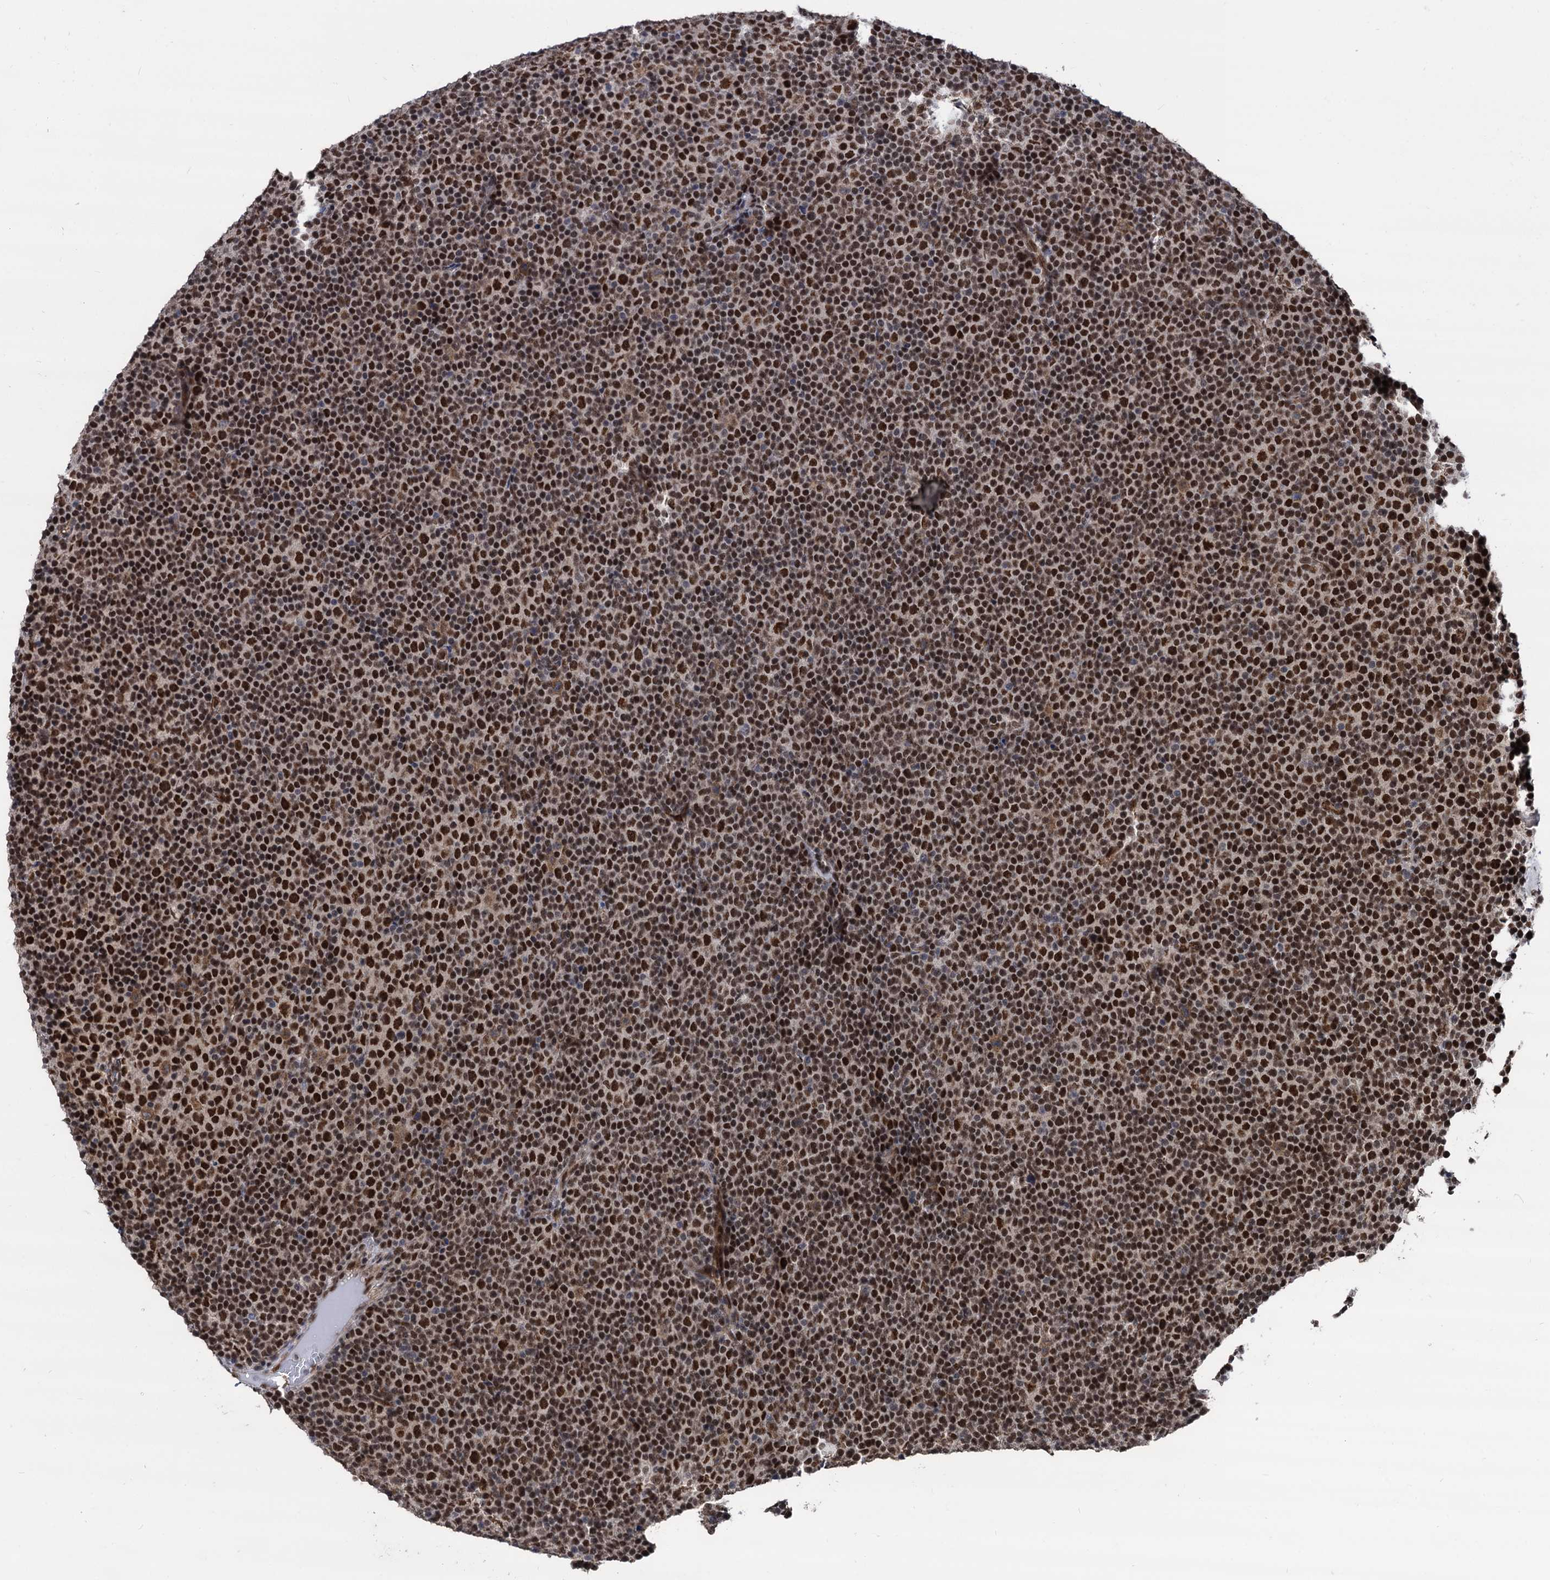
{"staining": {"intensity": "strong", "quantity": ">75%", "location": "nuclear"}, "tissue": "lymphoma", "cell_type": "Tumor cells", "image_type": "cancer", "snomed": [{"axis": "morphology", "description": "Malignant lymphoma, non-Hodgkin's type, Low grade"}, {"axis": "topography", "description": "Lymph node"}], "caption": "High-magnification brightfield microscopy of lymphoma stained with DAB (3,3'-diaminobenzidine) (brown) and counterstained with hematoxylin (blue). tumor cells exhibit strong nuclear staining is identified in about>75% of cells.", "gene": "GALNT11", "patient": {"sex": "female", "age": 67}}